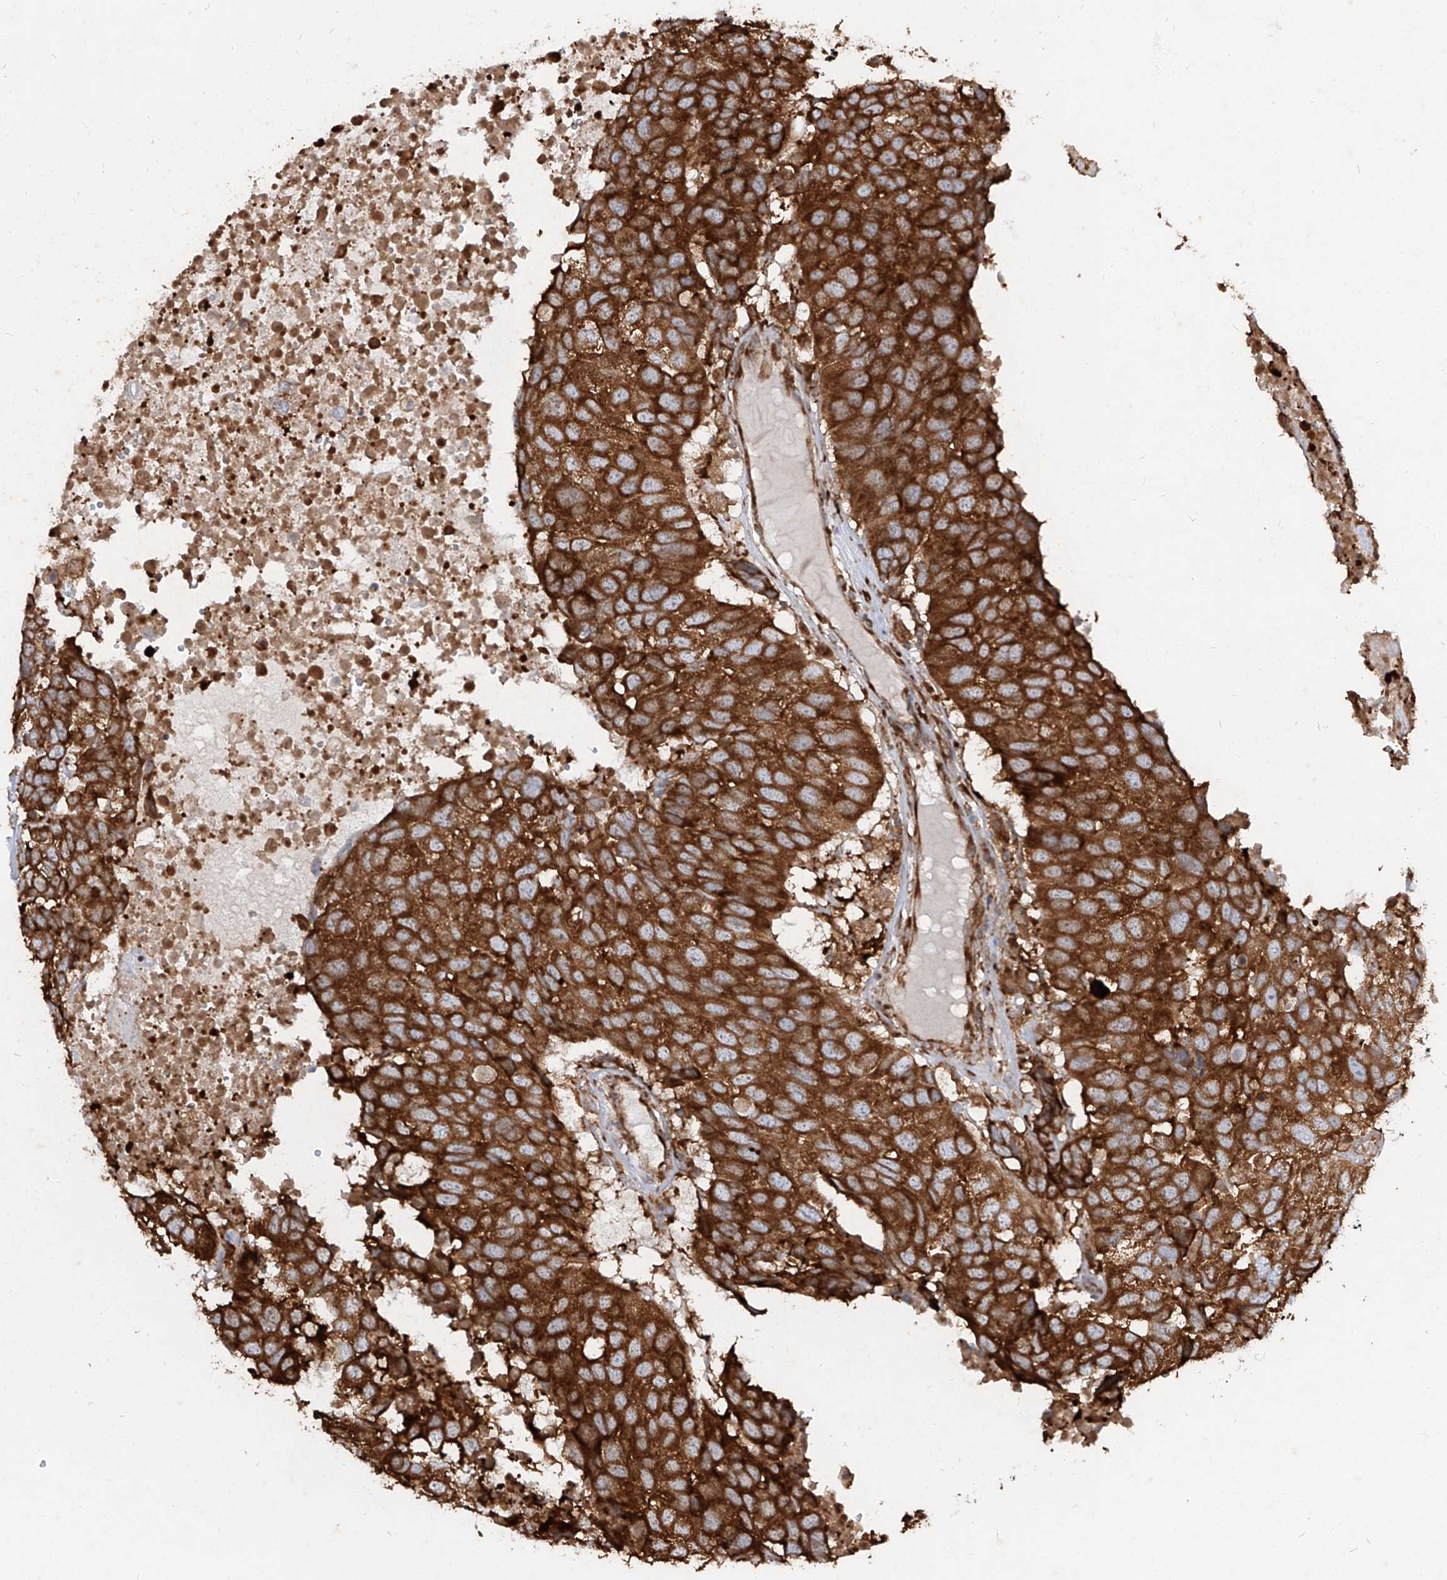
{"staining": {"intensity": "strong", "quantity": ">75%", "location": "cytoplasmic/membranous"}, "tissue": "head and neck cancer", "cell_type": "Tumor cells", "image_type": "cancer", "snomed": [{"axis": "morphology", "description": "Squamous cell carcinoma, NOS"}, {"axis": "topography", "description": "Head-Neck"}], "caption": "DAB immunohistochemical staining of human head and neck squamous cell carcinoma reveals strong cytoplasmic/membranous protein staining in about >75% of tumor cells. The protein is shown in brown color, while the nuclei are stained blue.", "gene": "RPS25", "patient": {"sex": "male", "age": 66}}